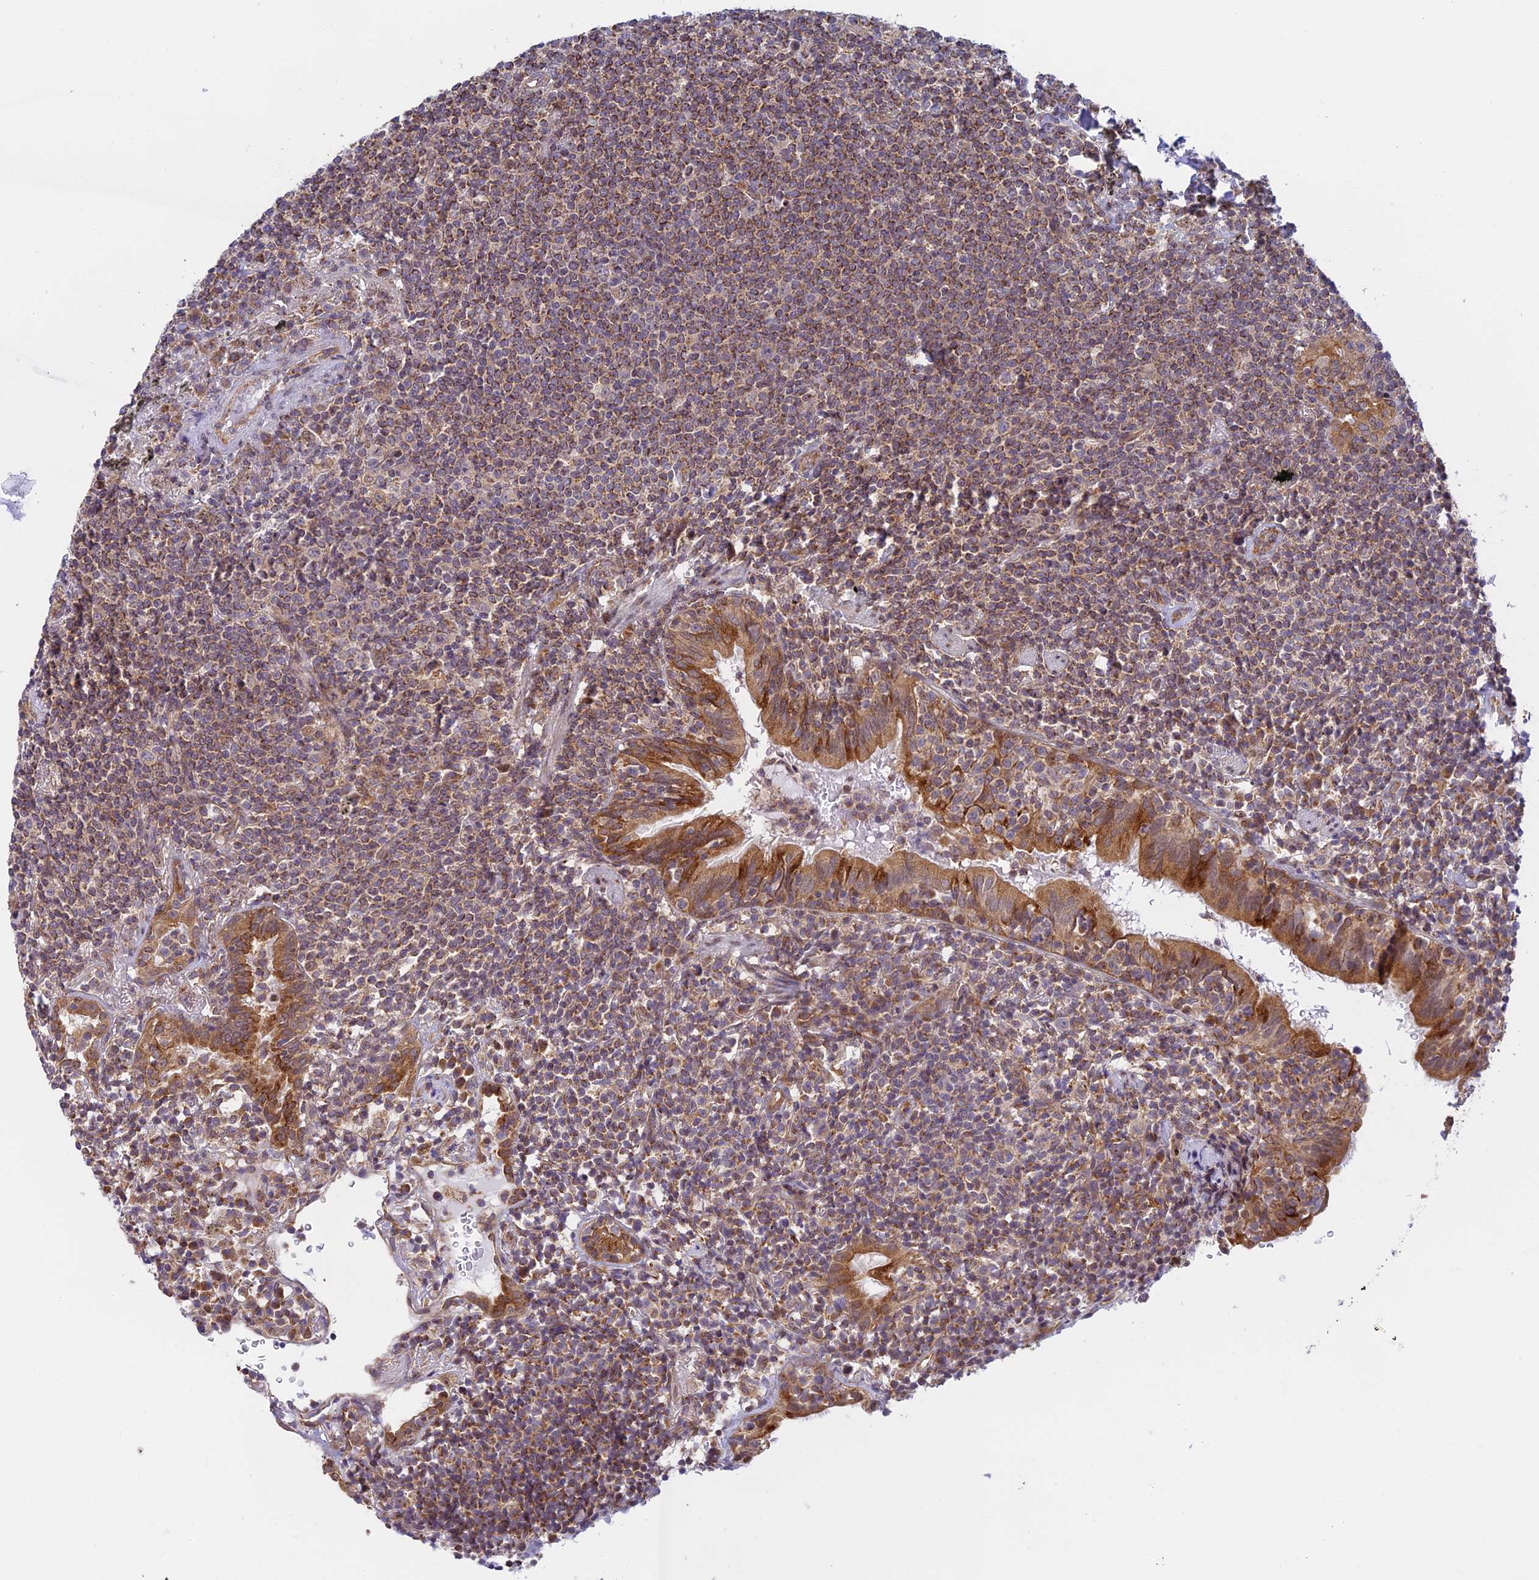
{"staining": {"intensity": "moderate", "quantity": ">75%", "location": "cytoplasmic/membranous"}, "tissue": "lymphoma", "cell_type": "Tumor cells", "image_type": "cancer", "snomed": [{"axis": "morphology", "description": "Malignant lymphoma, non-Hodgkin's type, Low grade"}, {"axis": "topography", "description": "Lung"}], "caption": "This is an image of immunohistochemistry (IHC) staining of lymphoma, which shows moderate positivity in the cytoplasmic/membranous of tumor cells.", "gene": "HOOK2", "patient": {"sex": "female", "age": 71}}